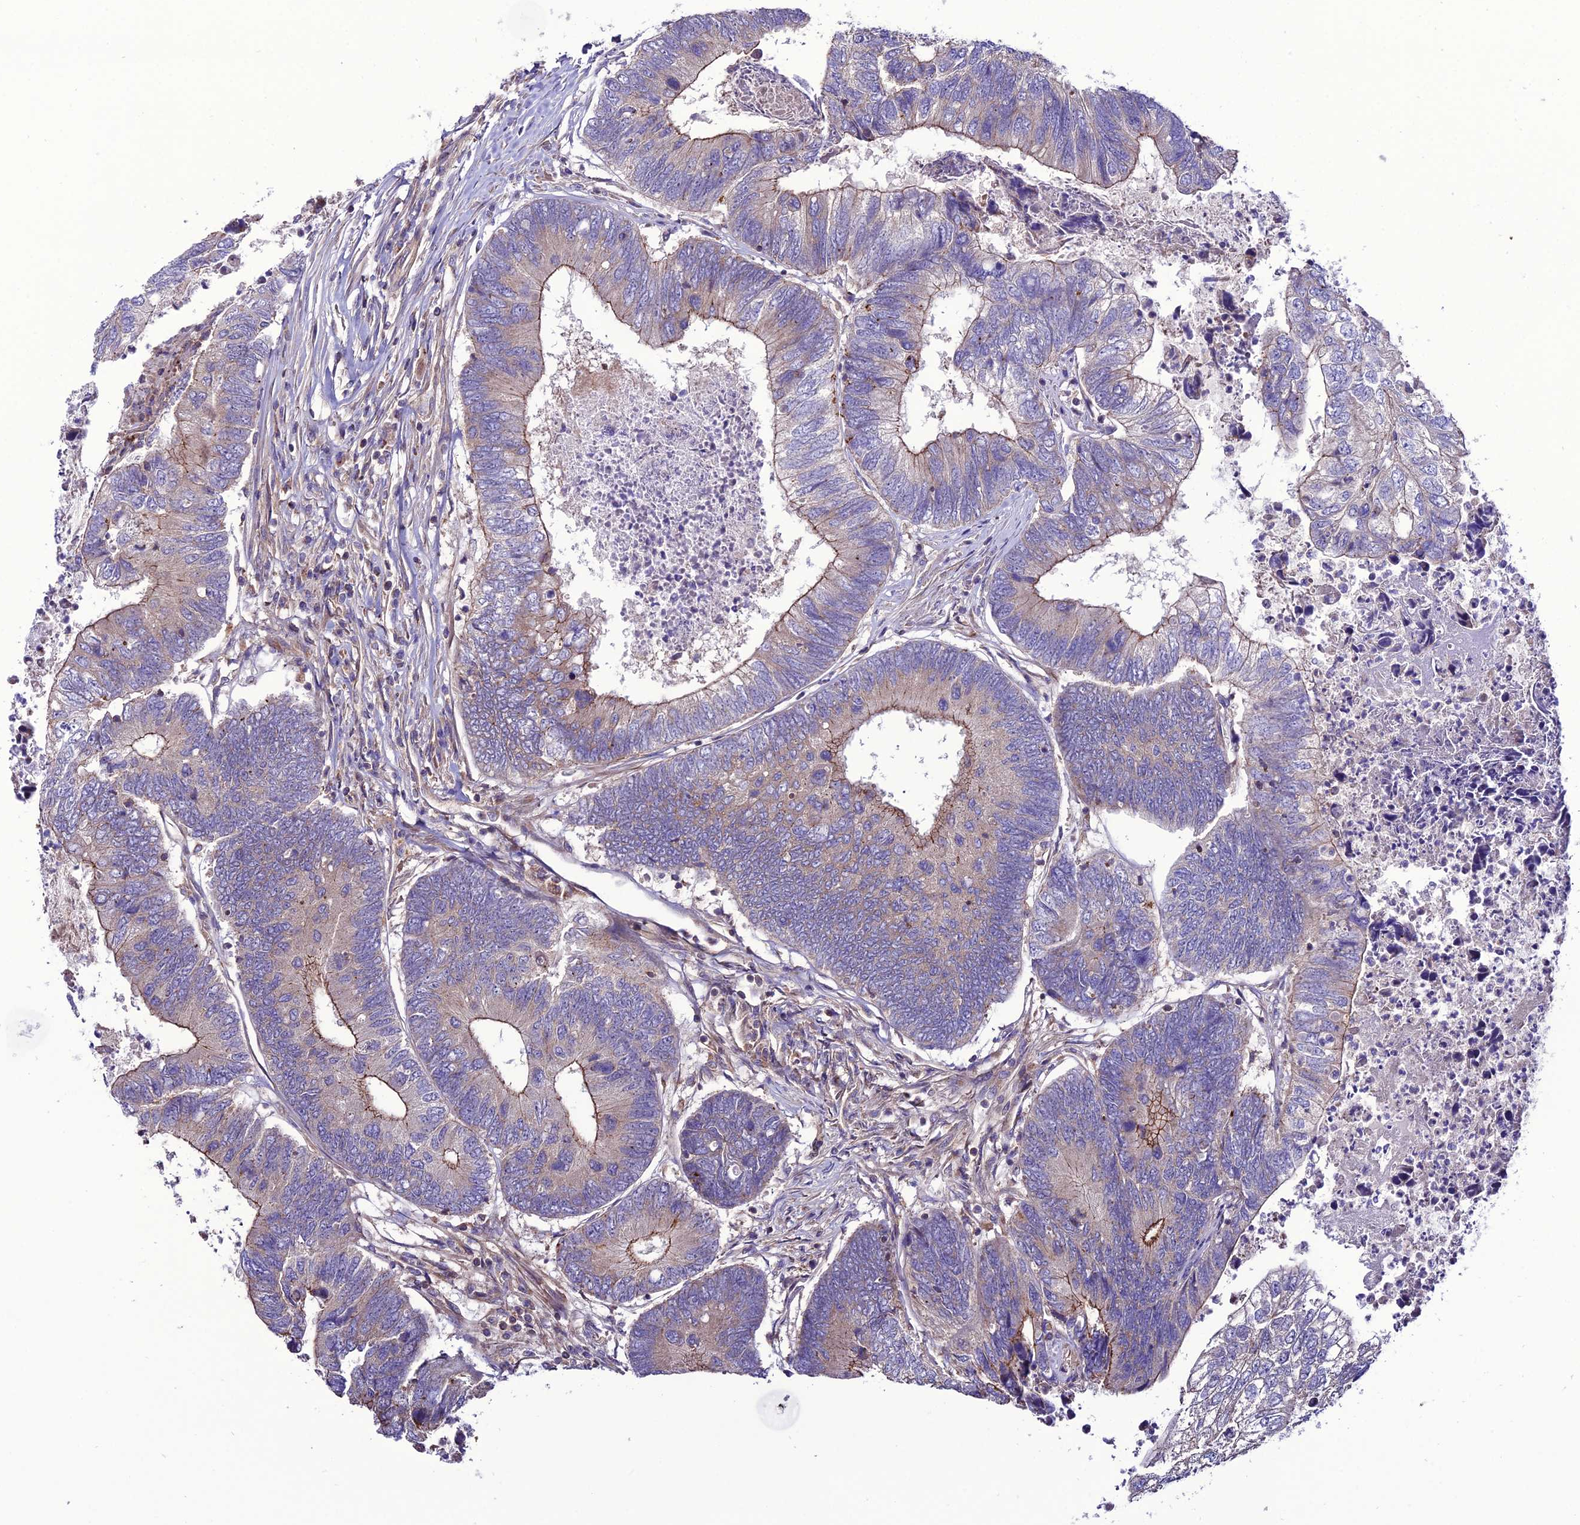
{"staining": {"intensity": "moderate", "quantity": "<25%", "location": "cytoplasmic/membranous"}, "tissue": "colorectal cancer", "cell_type": "Tumor cells", "image_type": "cancer", "snomed": [{"axis": "morphology", "description": "Adenocarcinoma, NOS"}, {"axis": "topography", "description": "Colon"}], "caption": "Protein staining displays moderate cytoplasmic/membranous staining in about <25% of tumor cells in colorectal cancer. (DAB IHC, brown staining for protein, blue staining for nuclei).", "gene": "PPIL3", "patient": {"sex": "female", "age": 67}}